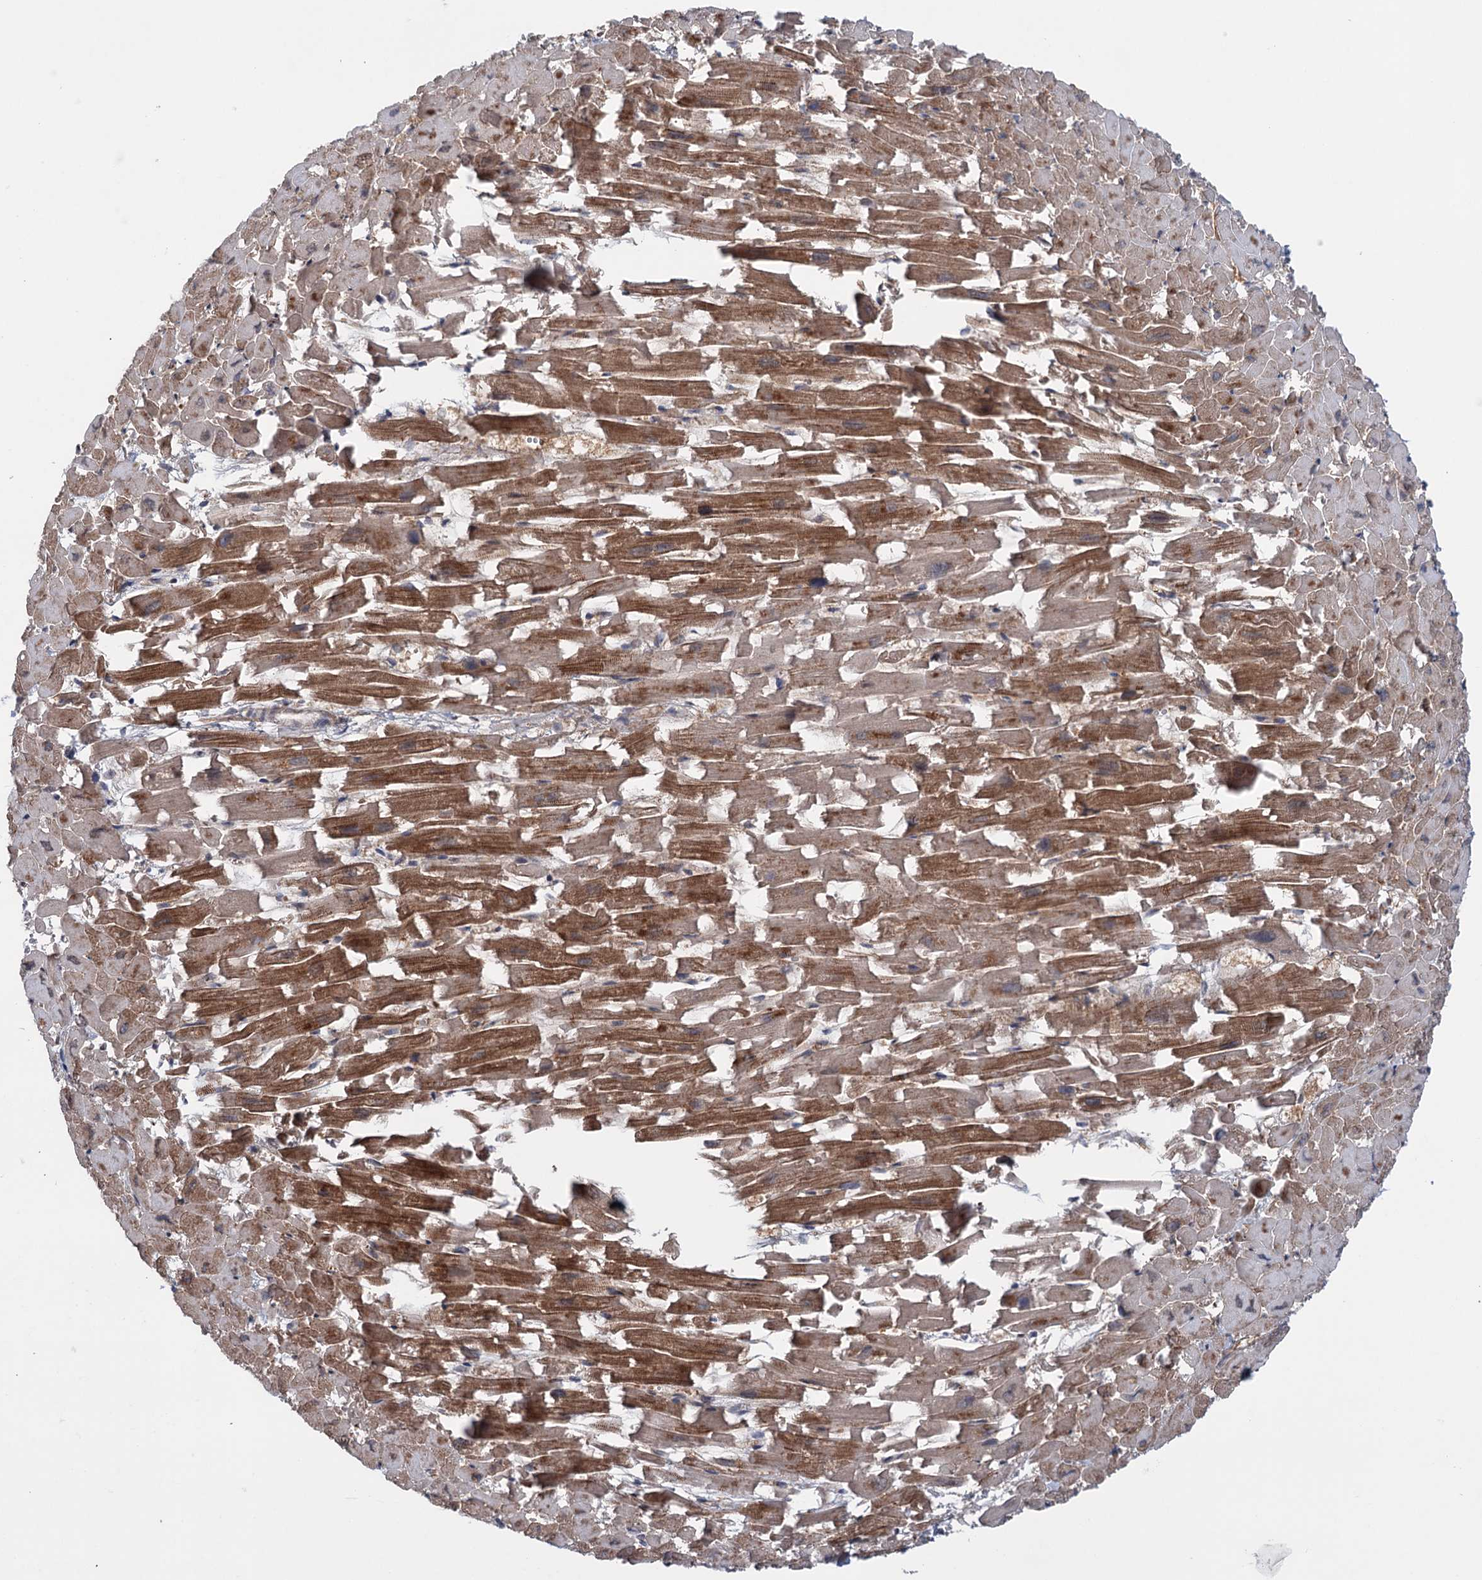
{"staining": {"intensity": "moderate", "quantity": ">75%", "location": "cytoplasmic/membranous"}, "tissue": "heart muscle", "cell_type": "Cardiomyocytes", "image_type": "normal", "snomed": [{"axis": "morphology", "description": "Normal tissue, NOS"}, {"axis": "topography", "description": "Heart"}], "caption": "Unremarkable heart muscle exhibits moderate cytoplasmic/membranous expression in about >75% of cardiomyocytes The staining was performed using DAB to visualize the protein expression in brown, while the nuclei were stained in blue with hematoxylin (Magnification: 20x)..", "gene": "FAM53A", "patient": {"sex": "female", "age": 64}}